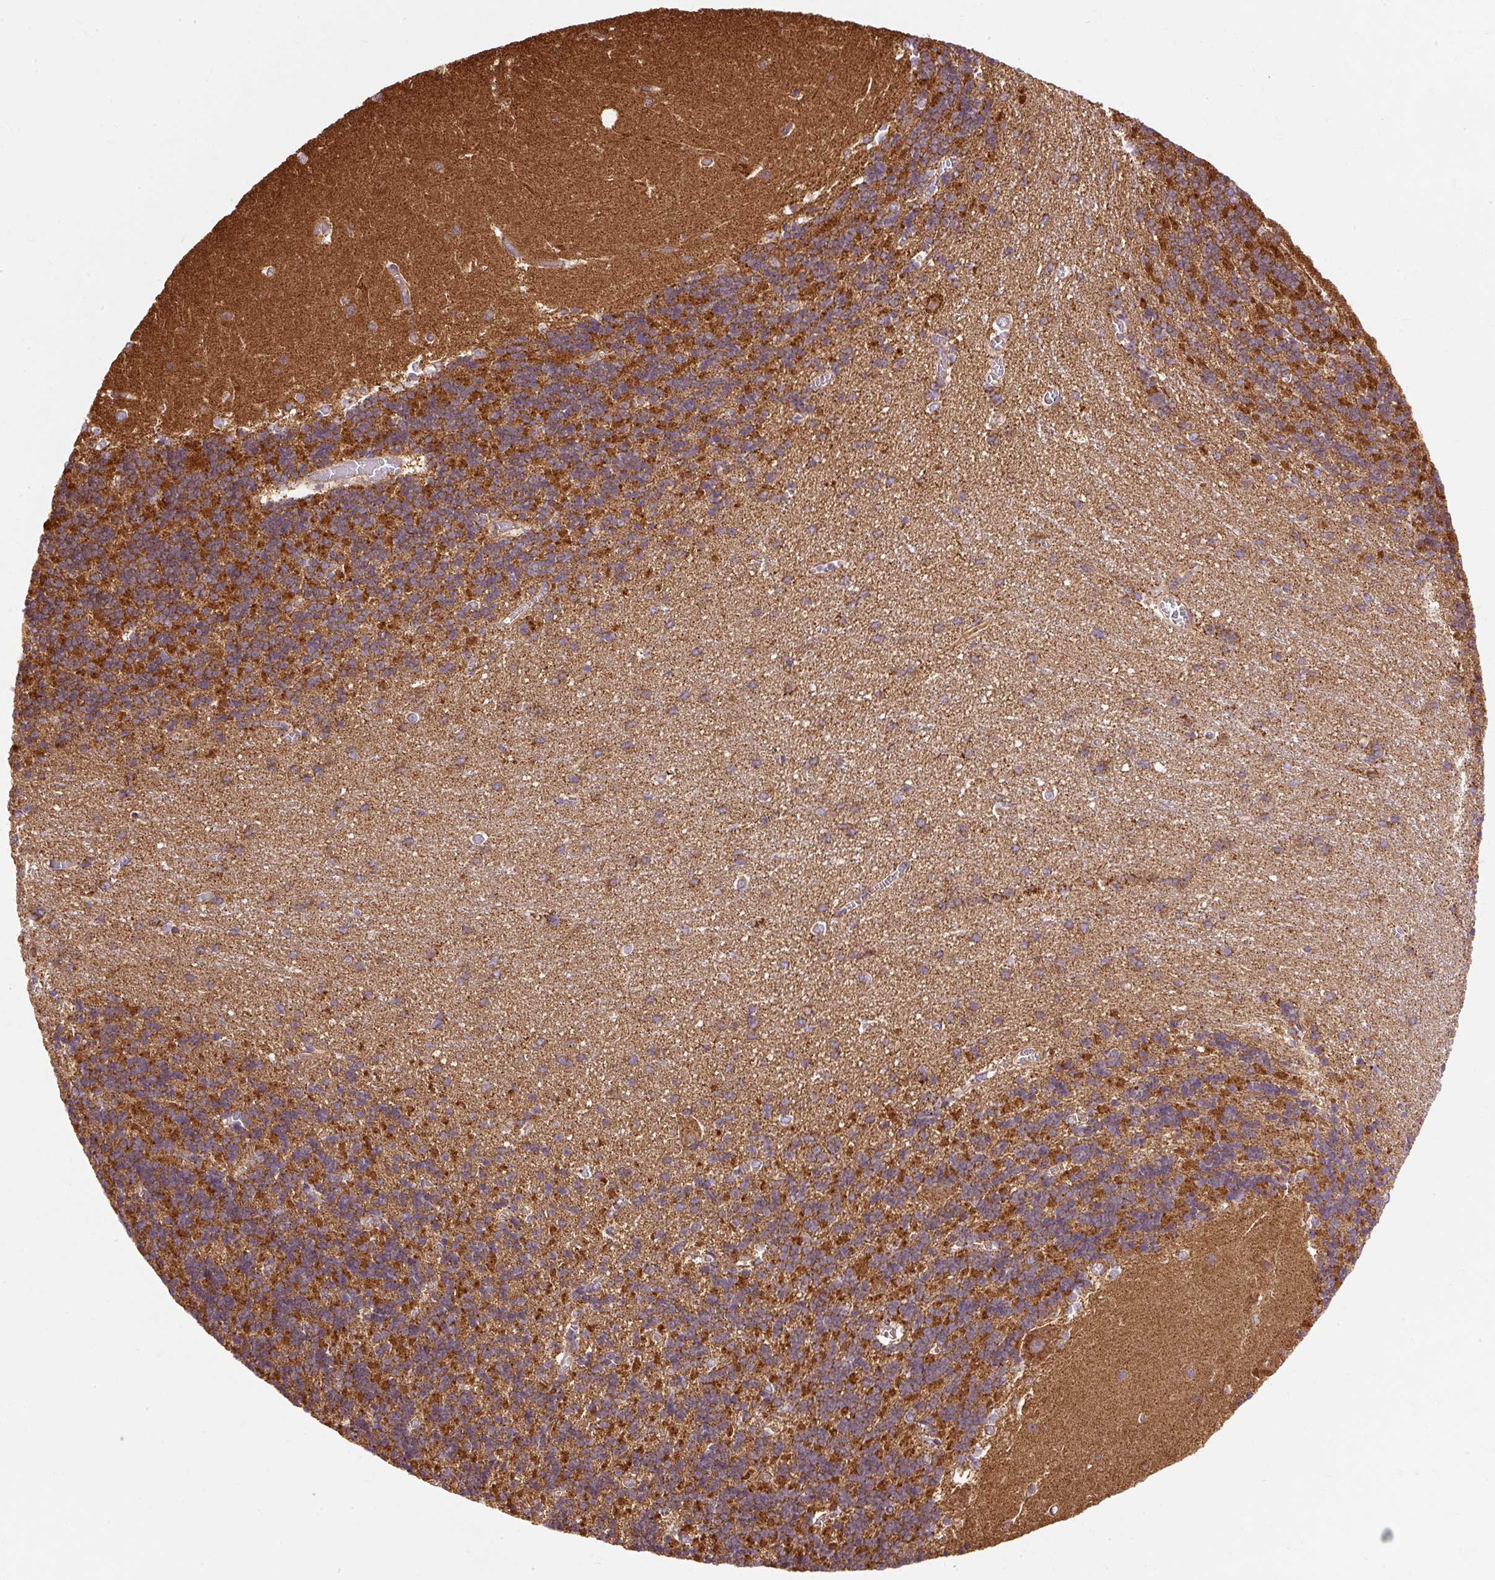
{"staining": {"intensity": "strong", "quantity": "25%-75%", "location": "cytoplasmic/membranous"}, "tissue": "cerebellum", "cell_type": "Cells in granular layer", "image_type": "normal", "snomed": [{"axis": "morphology", "description": "Normal tissue, NOS"}, {"axis": "topography", "description": "Cerebellum"}], "caption": "Cerebellum was stained to show a protein in brown. There is high levels of strong cytoplasmic/membranous expression in approximately 25%-75% of cells in granular layer. (IHC, brightfield microscopy, high magnification).", "gene": "CEP290", "patient": {"sex": "male", "age": 37}}